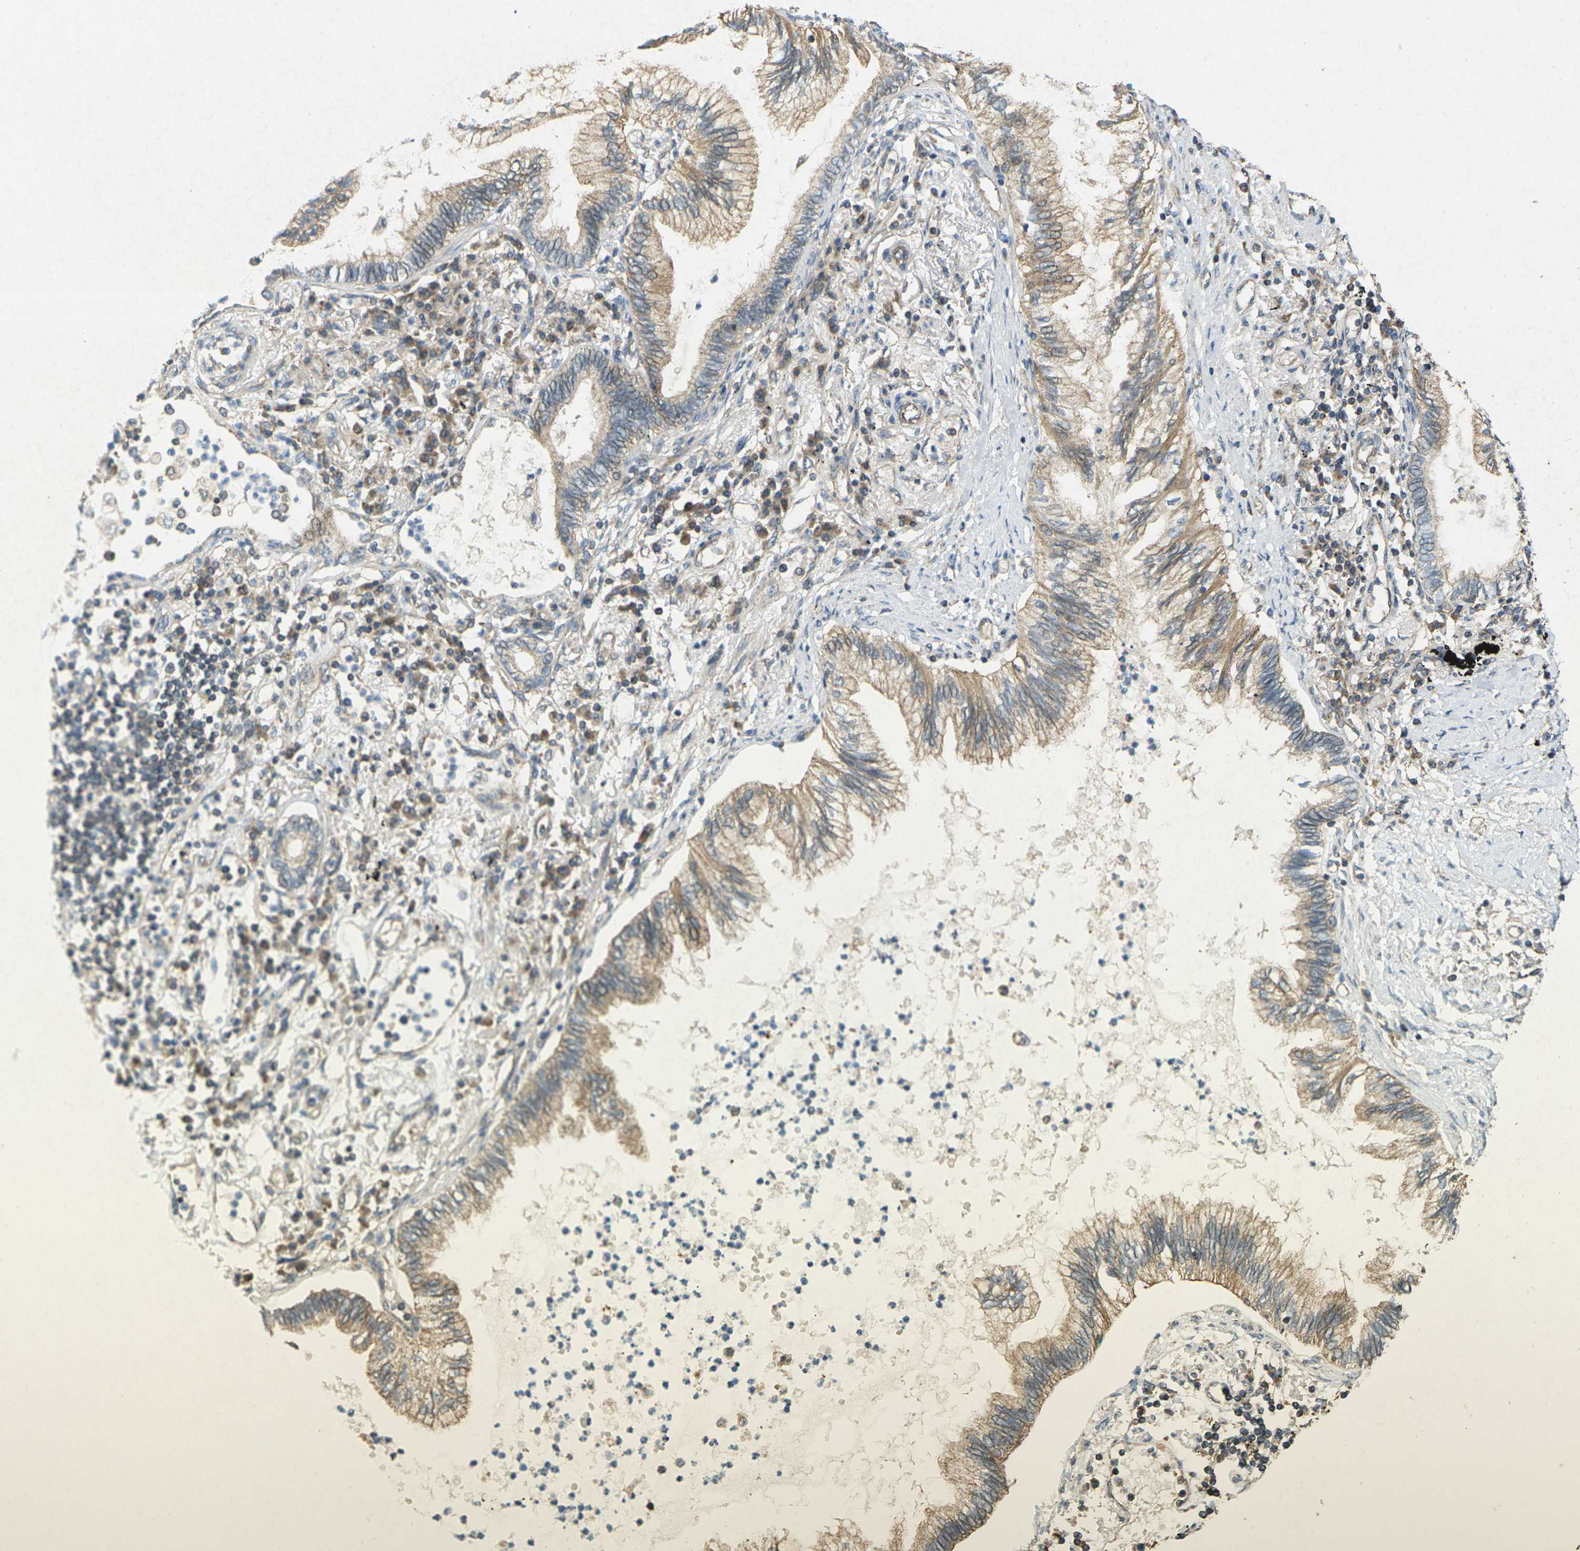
{"staining": {"intensity": "moderate", "quantity": ">75%", "location": "cytoplasmic/membranous"}, "tissue": "lung cancer", "cell_type": "Tumor cells", "image_type": "cancer", "snomed": [{"axis": "morphology", "description": "Normal tissue, NOS"}, {"axis": "morphology", "description": "Adenocarcinoma, NOS"}, {"axis": "topography", "description": "Bronchus"}, {"axis": "topography", "description": "Lung"}], "caption": "This is an image of immunohistochemistry (IHC) staining of lung cancer (adenocarcinoma), which shows moderate positivity in the cytoplasmic/membranous of tumor cells.", "gene": "KSR1", "patient": {"sex": "female", "age": 70}}